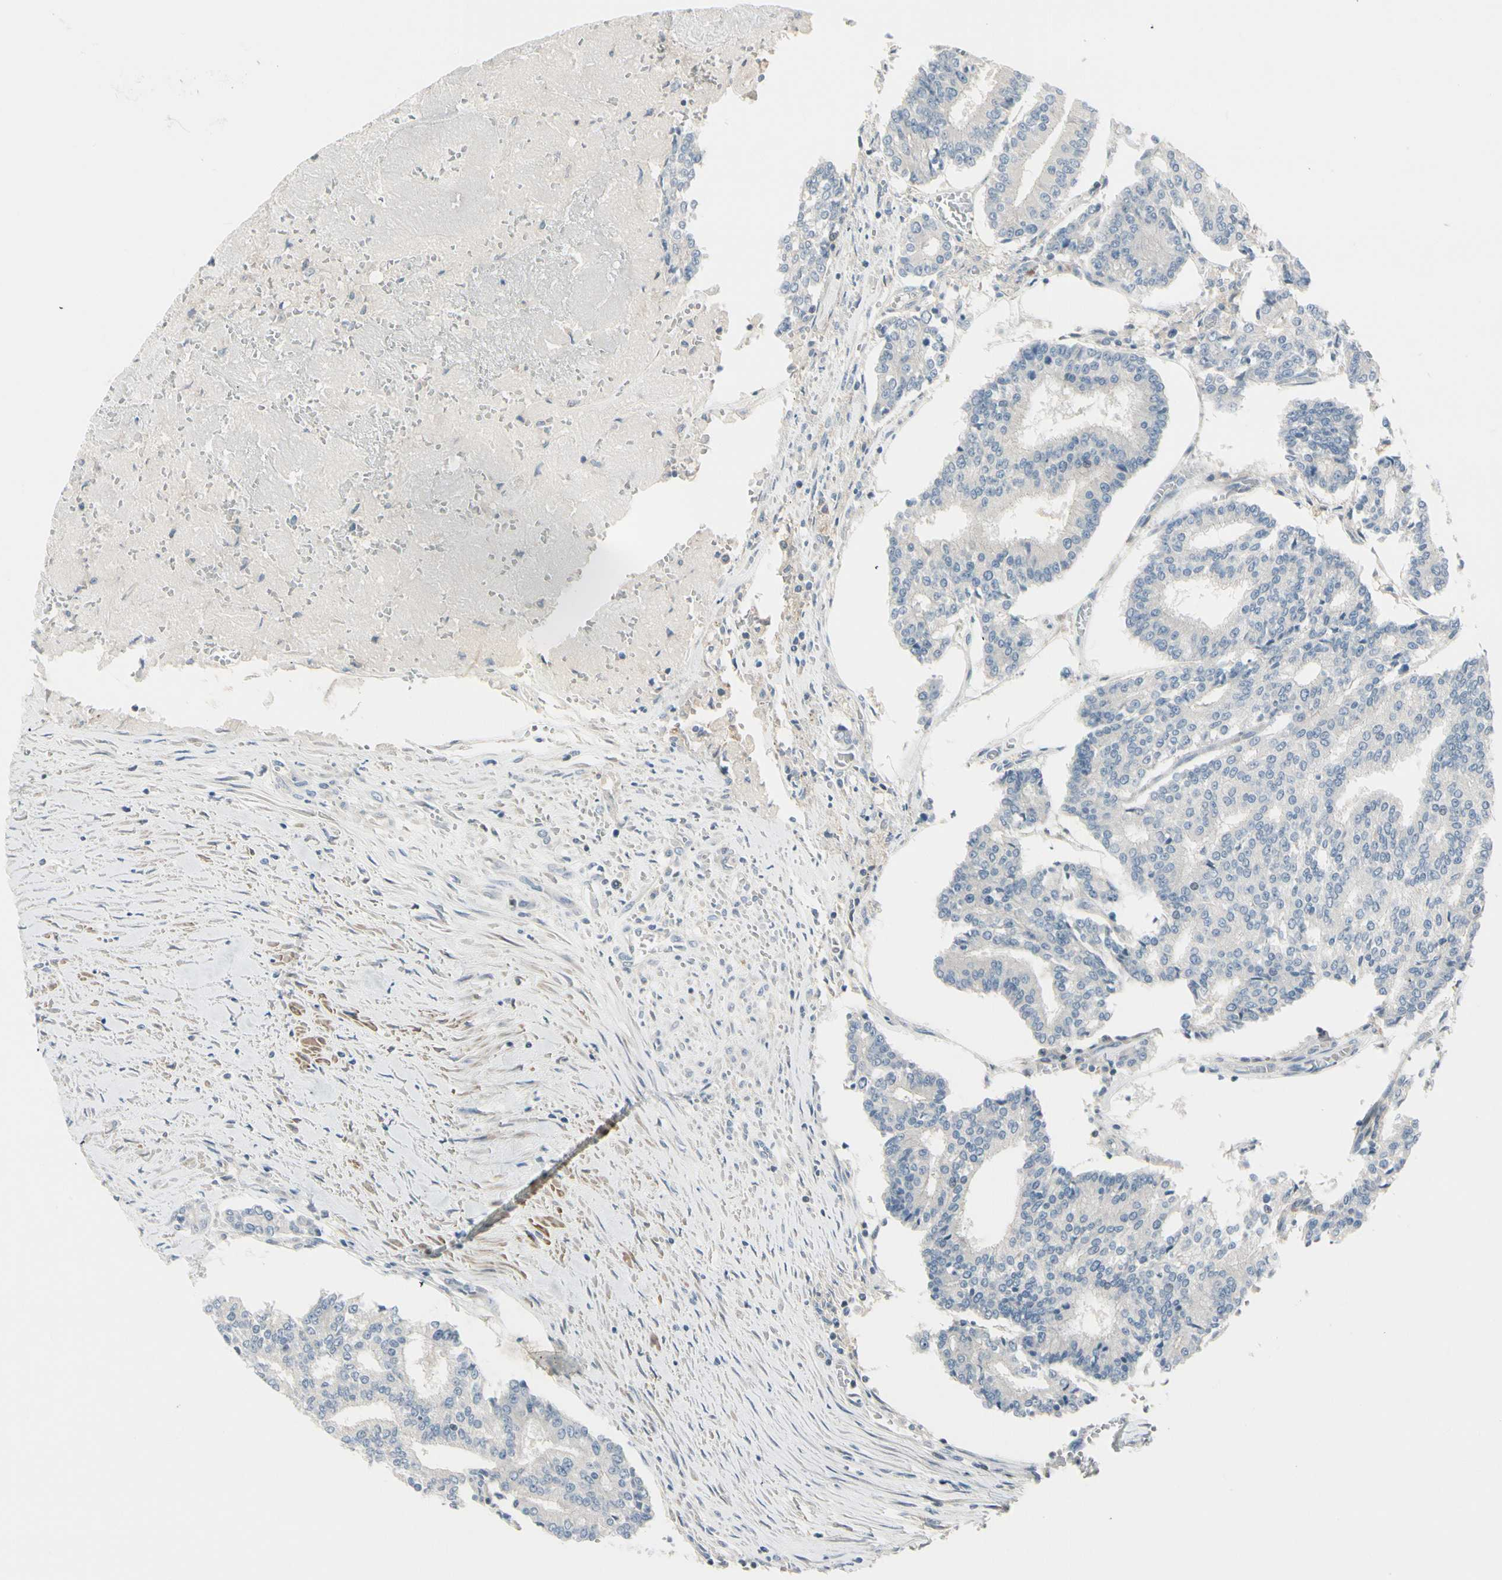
{"staining": {"intensity": "negative", "quantity": "none", "location": "none"}, "tissue": "prostate cancer", "cell_type": "Tumor cells", "image_type": "cancer", "snomed": [{"axis": "morphology", "description": "Adenocarcinoma, High grade"}, {"axis": "topography", "description": "Prostate"}], "caption": "Adenocarcinoma (high-grade) (prostate) was stained to show a protein in brown. There is no significant positivity in tumor cells.", "gene": "CYP2E1", "patient": {"sex": "male", "age": 55}}